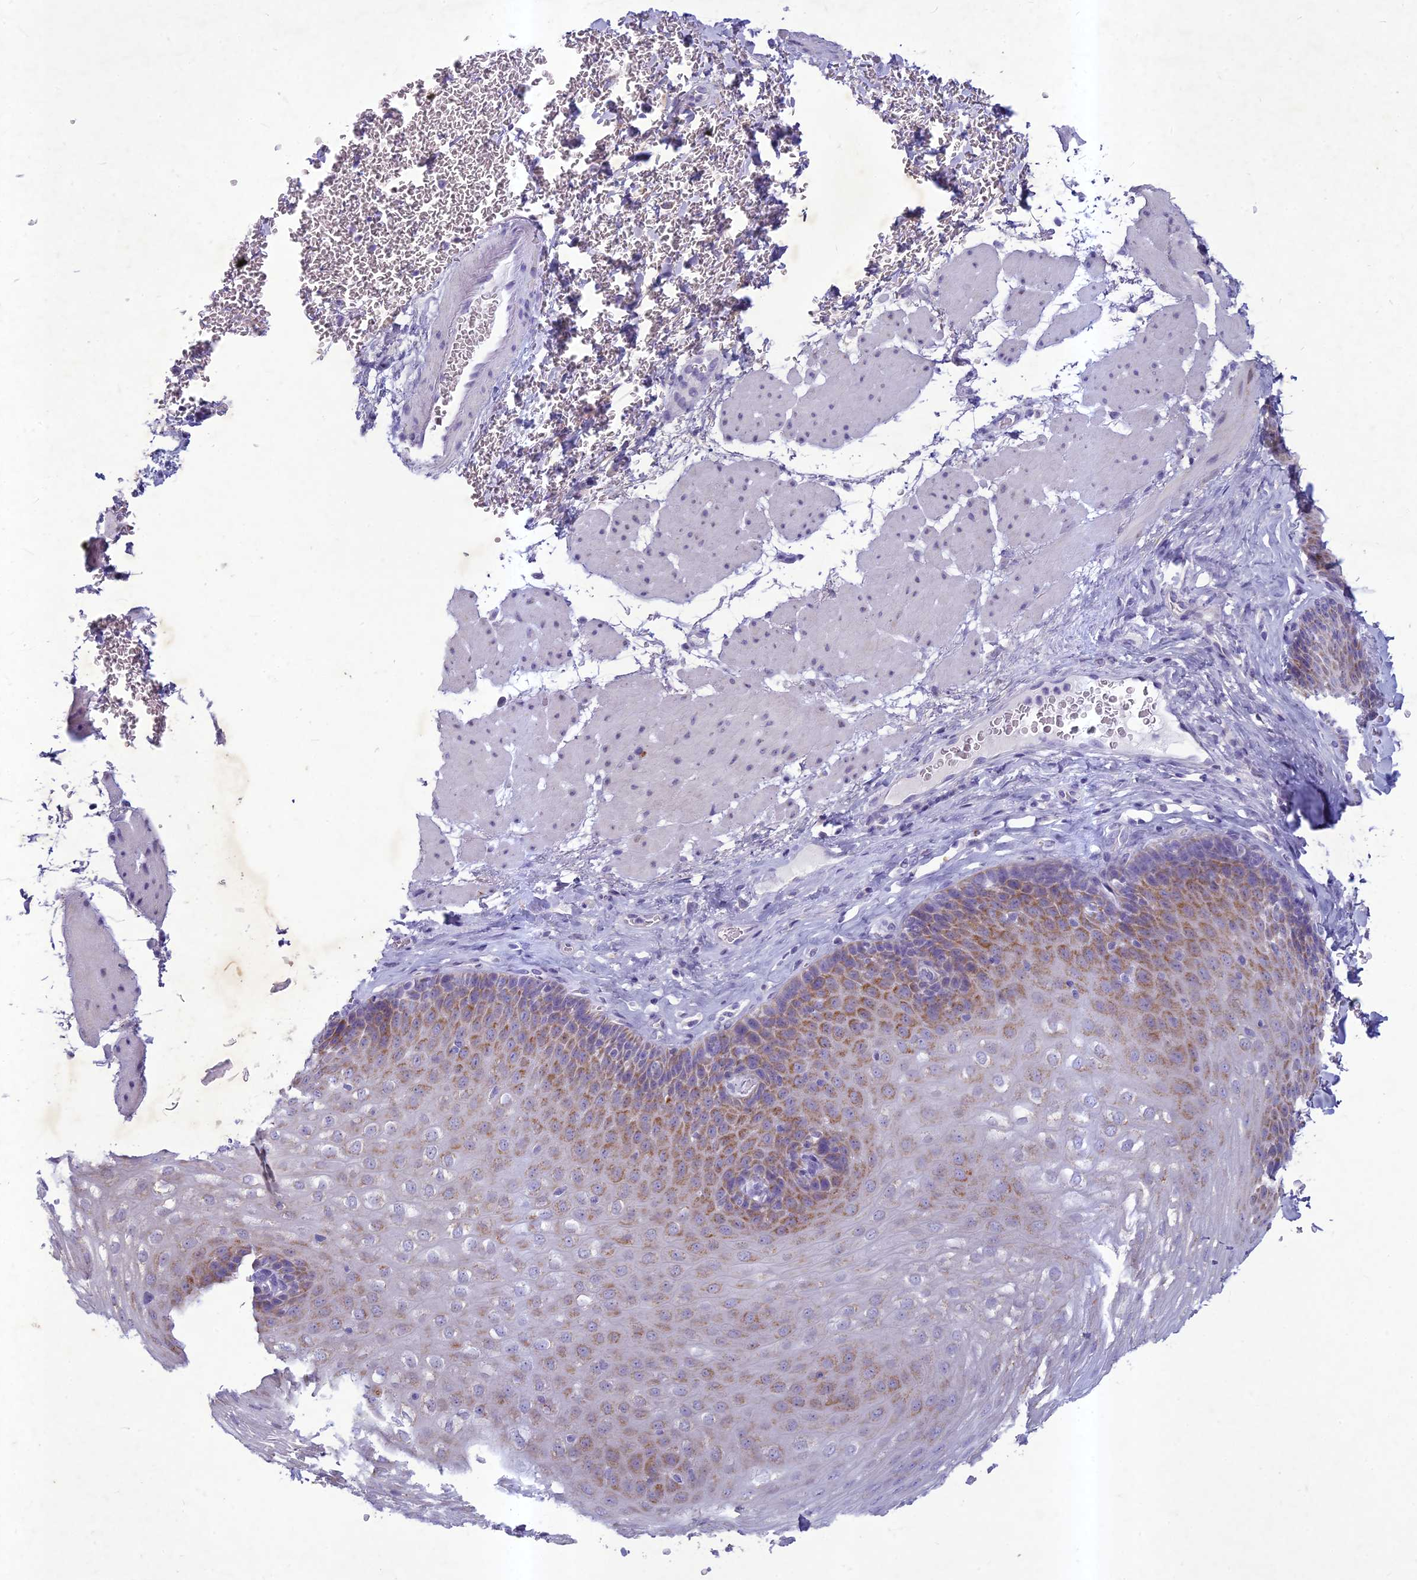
{"staining": {"intensity": "moderate", "quantity": "25%-75%", "location": "cytoplasmic/membranous"}, "tissue": "esophagus", "cell_type": "Squamous epithelial cells", "image_type": "normal", "snomed": [{"axis": "morphology", "description": "Normal tissue, NOS"}, {"axis": "topography", "description": "Esophagus"}], "caption": "The immunohistochemical stain highlights moderate cytoplasmic/membranous staining in squamous epithelial cells of benign esophagus.", "gene": "HIGD1A", "patient": {"sex": "female", "age": 66}}